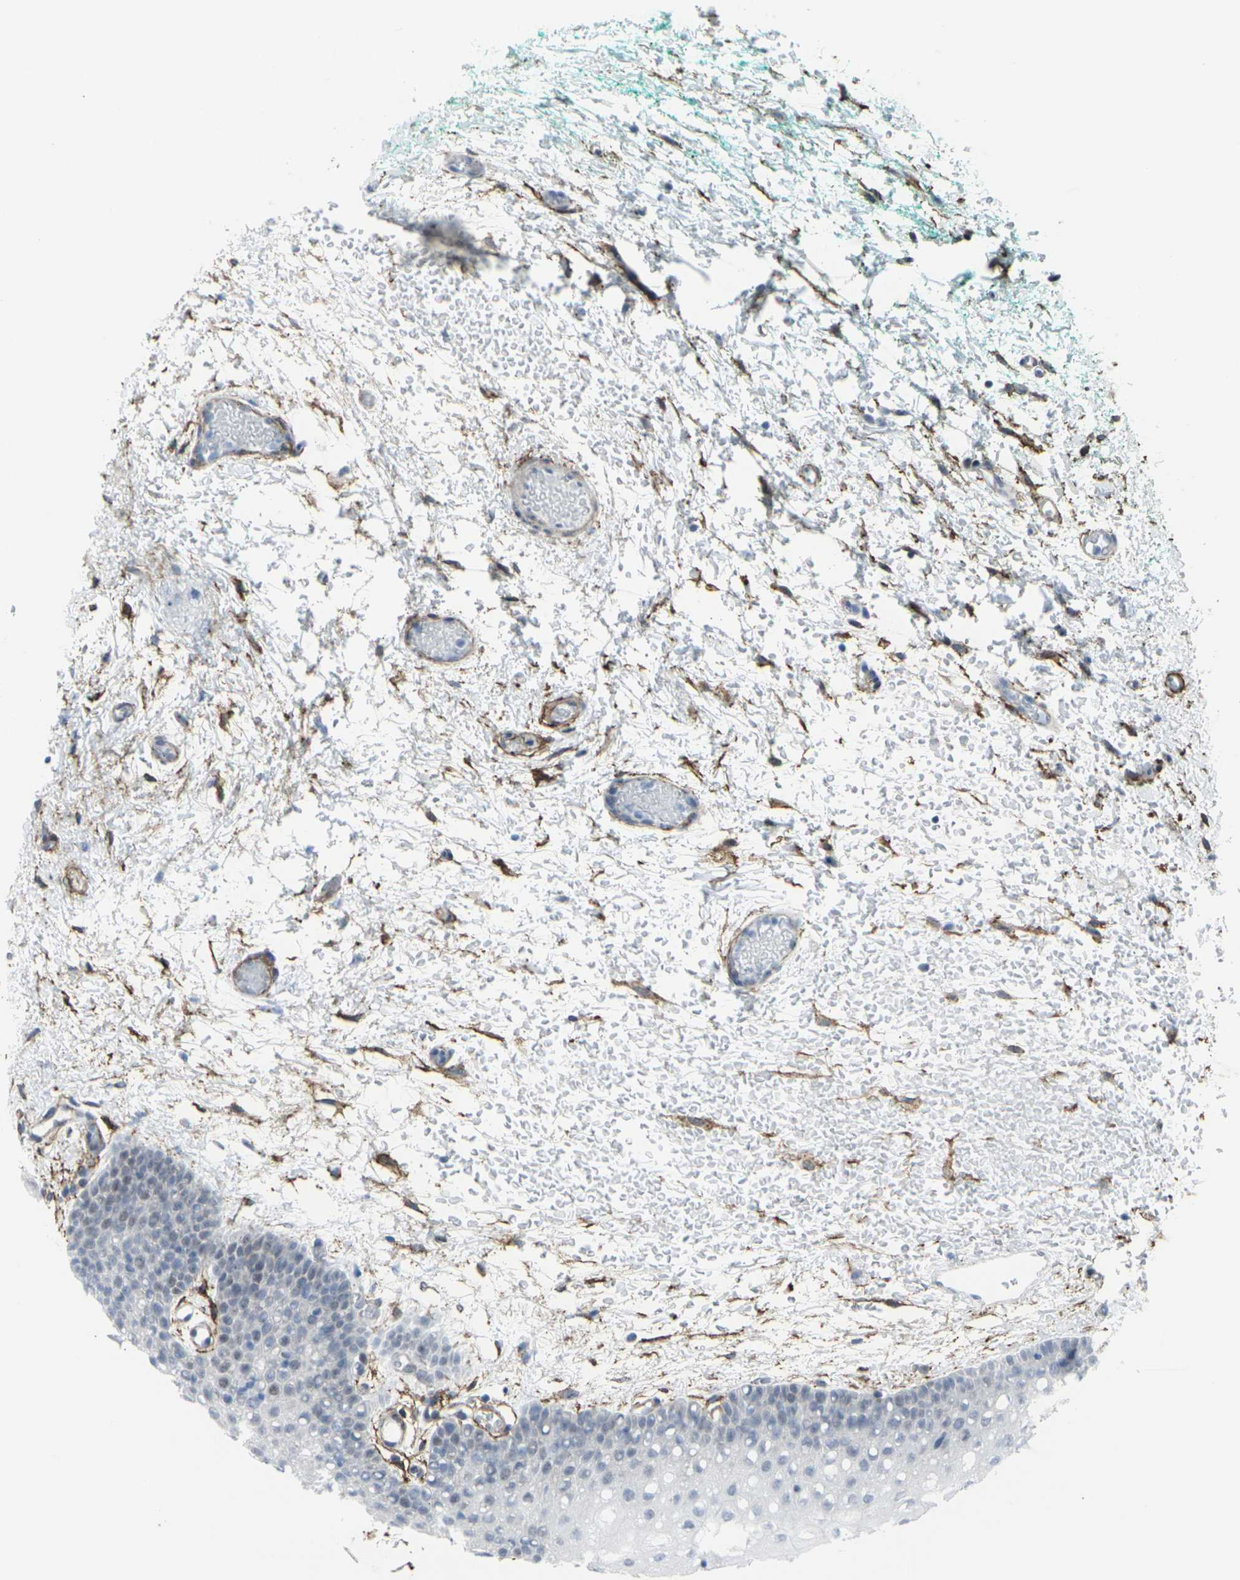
{"staining": {"intensity": "negative", "quantity": "none", "location": "none"}, "tissue": "oral mucosa", "cell_type": "Squamous epithelial cells", "image_type": "normal", "snomed": [{"axis": "morphology", "description": "Normal tissue, NOS"}, {"axis": "morphology", "description": "Squamous cell carcinoma, NOS"}, {"axis": "topography", "description": "Oral tissue"}, {"axis": "topography", "description": "Salivary gland"}, {"axis": "topography", "description": "Head-Neck"}], "caption": "Immunohistochemistry (IHC) micrograph of unremarkable oral mucosa: oral mucosa stained with DAB demonstrates no significant protein positivity in squamous epithelial cells.", "gene": "CDH11", "patient": {"sex": "female", "age": 62}}